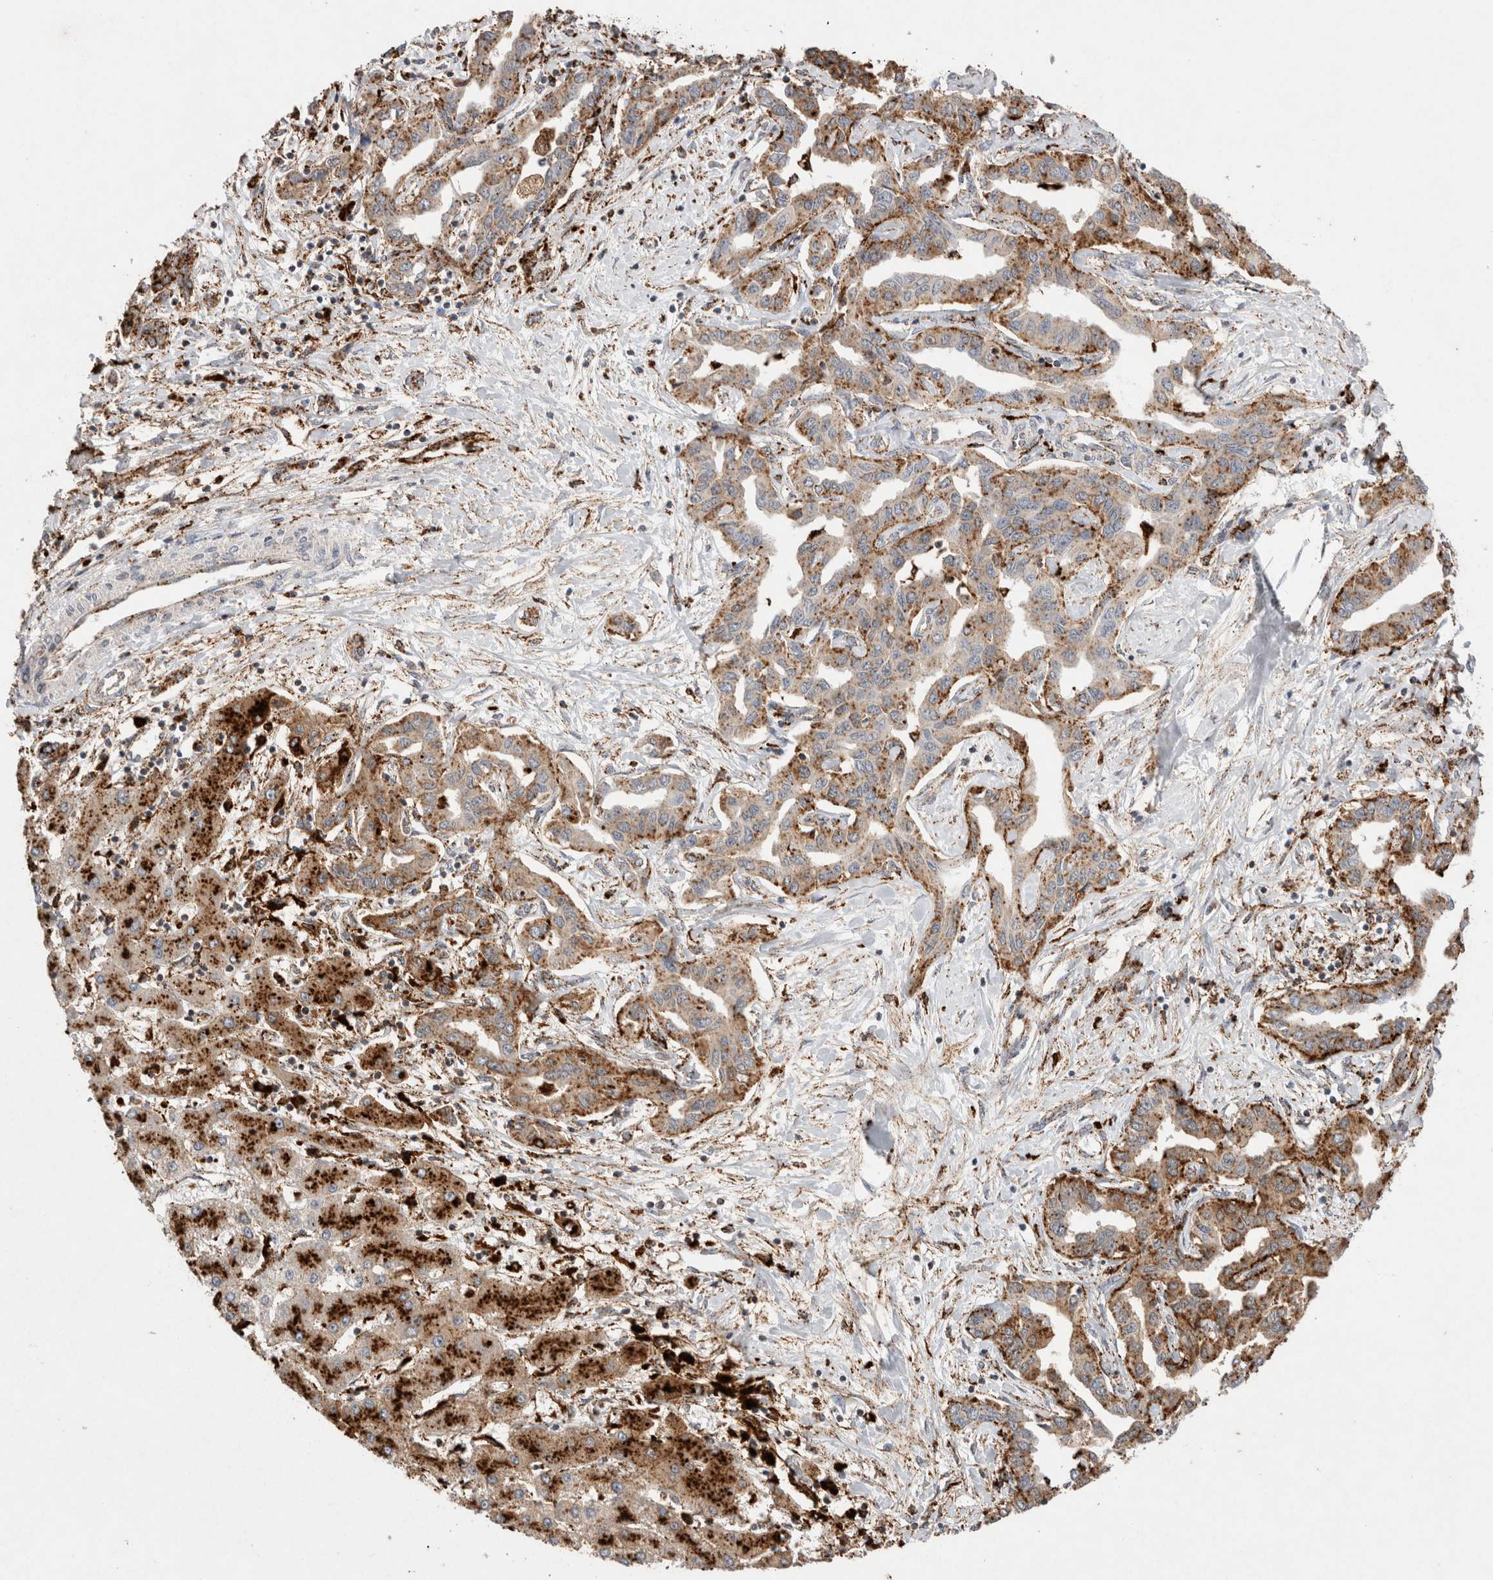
{"staining": {"intensity": "moderate", "quantity": ">75%", "location": "cytoplasmic/membranous"}, "tissue": "liver cancer", "cell_type": "Tumor cells", "image_type": "cancer", "snomed": [{"axis": "morphology", "description": "Cholangiocarcinoma"}, {"axis": "topography", "description": "Liver"}], "caption": "Cholangiocarcinoma (liver) tissue shows moderate cytoplasmic/membranous expression in about >75% of tumor cells, visualized by immunohistochemistry. The staining was performed using DAB (3,3'-diaminobenzidine) to visualize the protein expression in brown, while the nuclei were stained in blue with hematoxylin (Magnification: 20x).", "gene": "CTSA", "patient": {"sex": "male", "age": 59}}